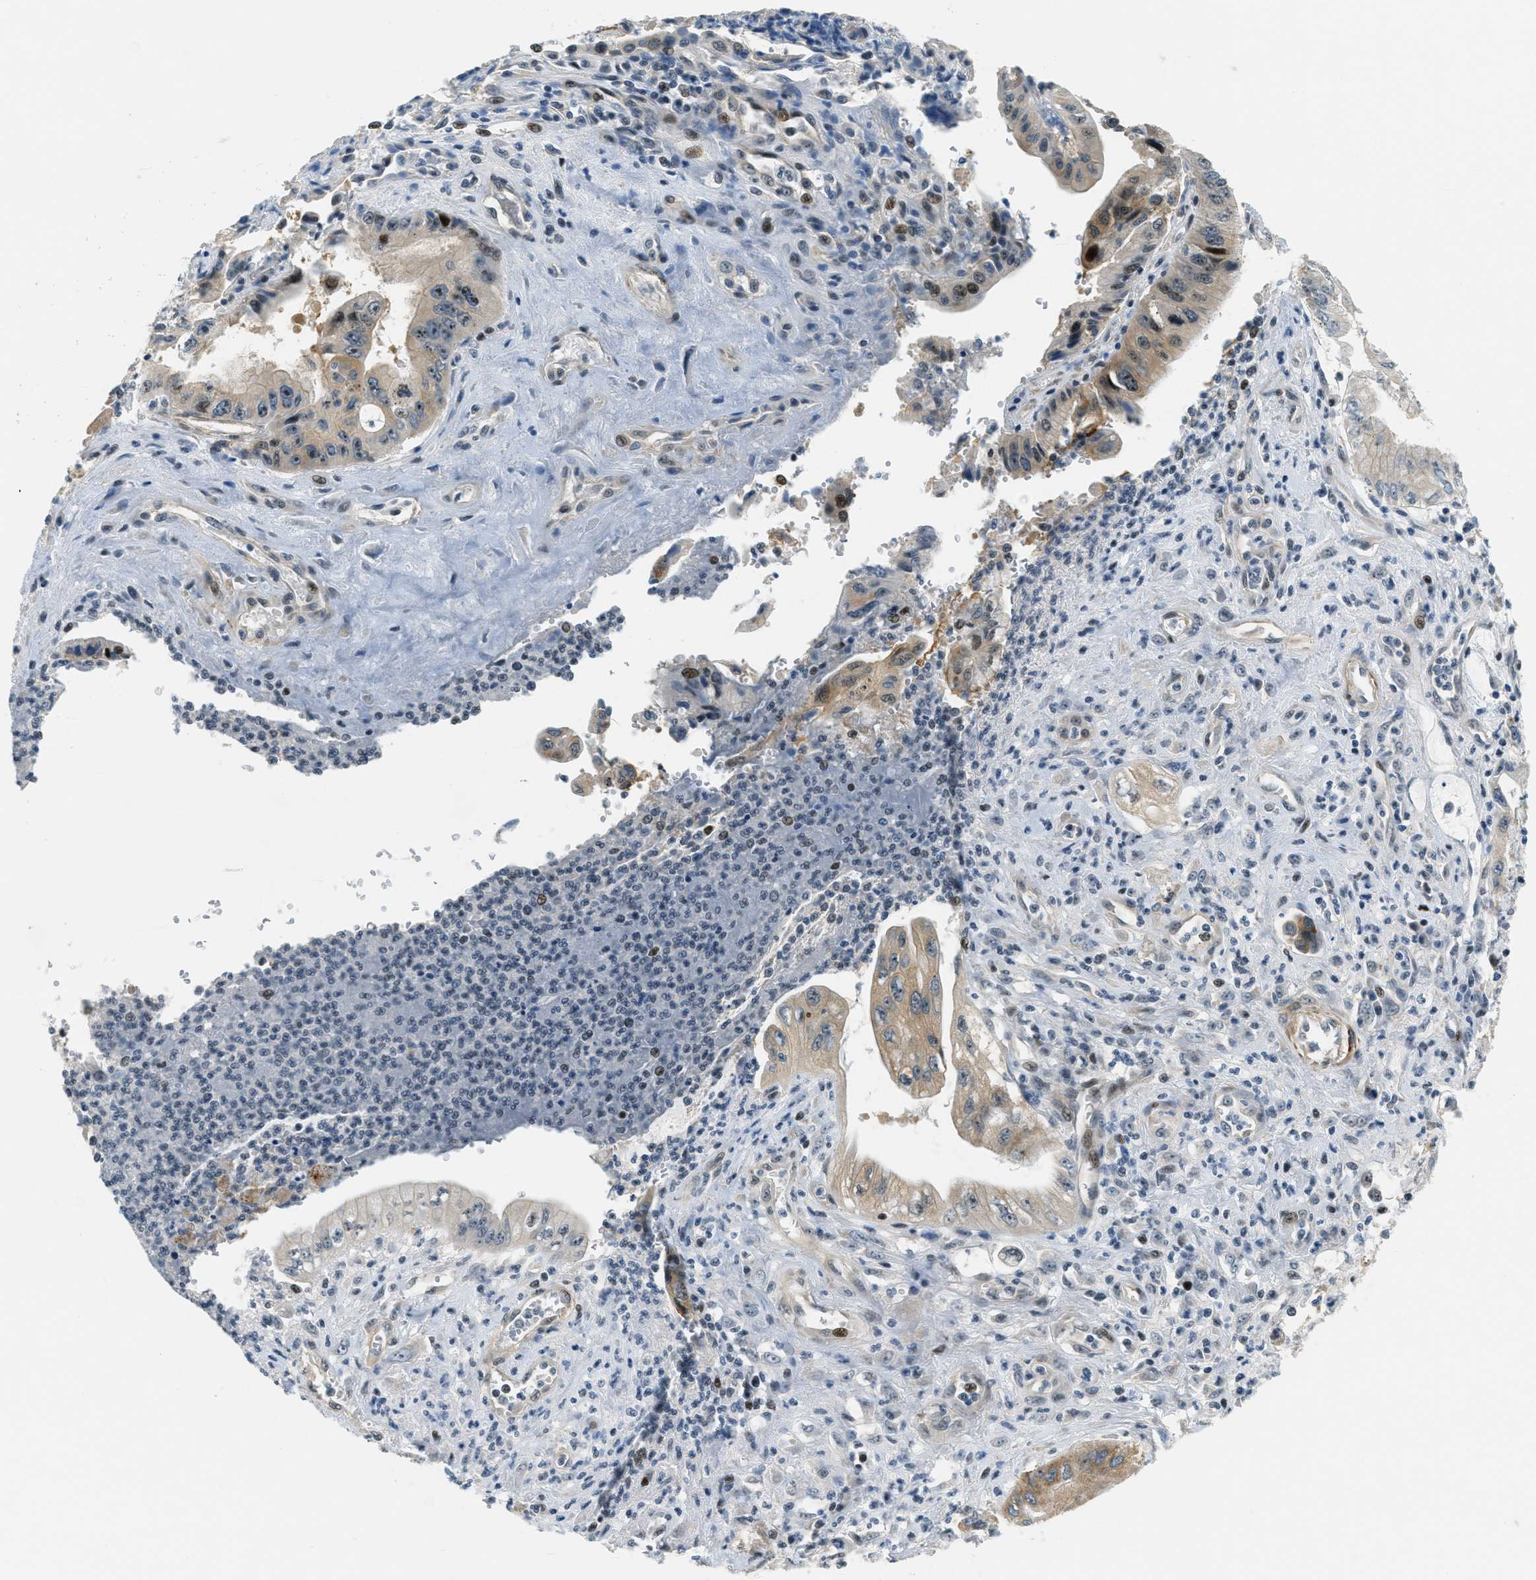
{"staining": {"intensity": "moderate", "quantity": ">75%", "location": "cytoplasmic/membranous,nuclear"}, "tissue": "pancreatic cancer", "cell_type": "Tumor cells", "image_type": "cancer", "snomed": [{"axis": "morphology", "description": "Adenocarcinoma, NOS"}, {"axis": "topography", "description": "Pancreas"}], "caption": "Immunohistochemical staining of pancreatic adenocarcinoma exhibits medium levels of moderate cytoplasmic/membranous and nuclear protein expression in approximately >75% of tumor cells.", "gene": "ZDHHC23", "patient": {"sex": "female", "age": 73}}